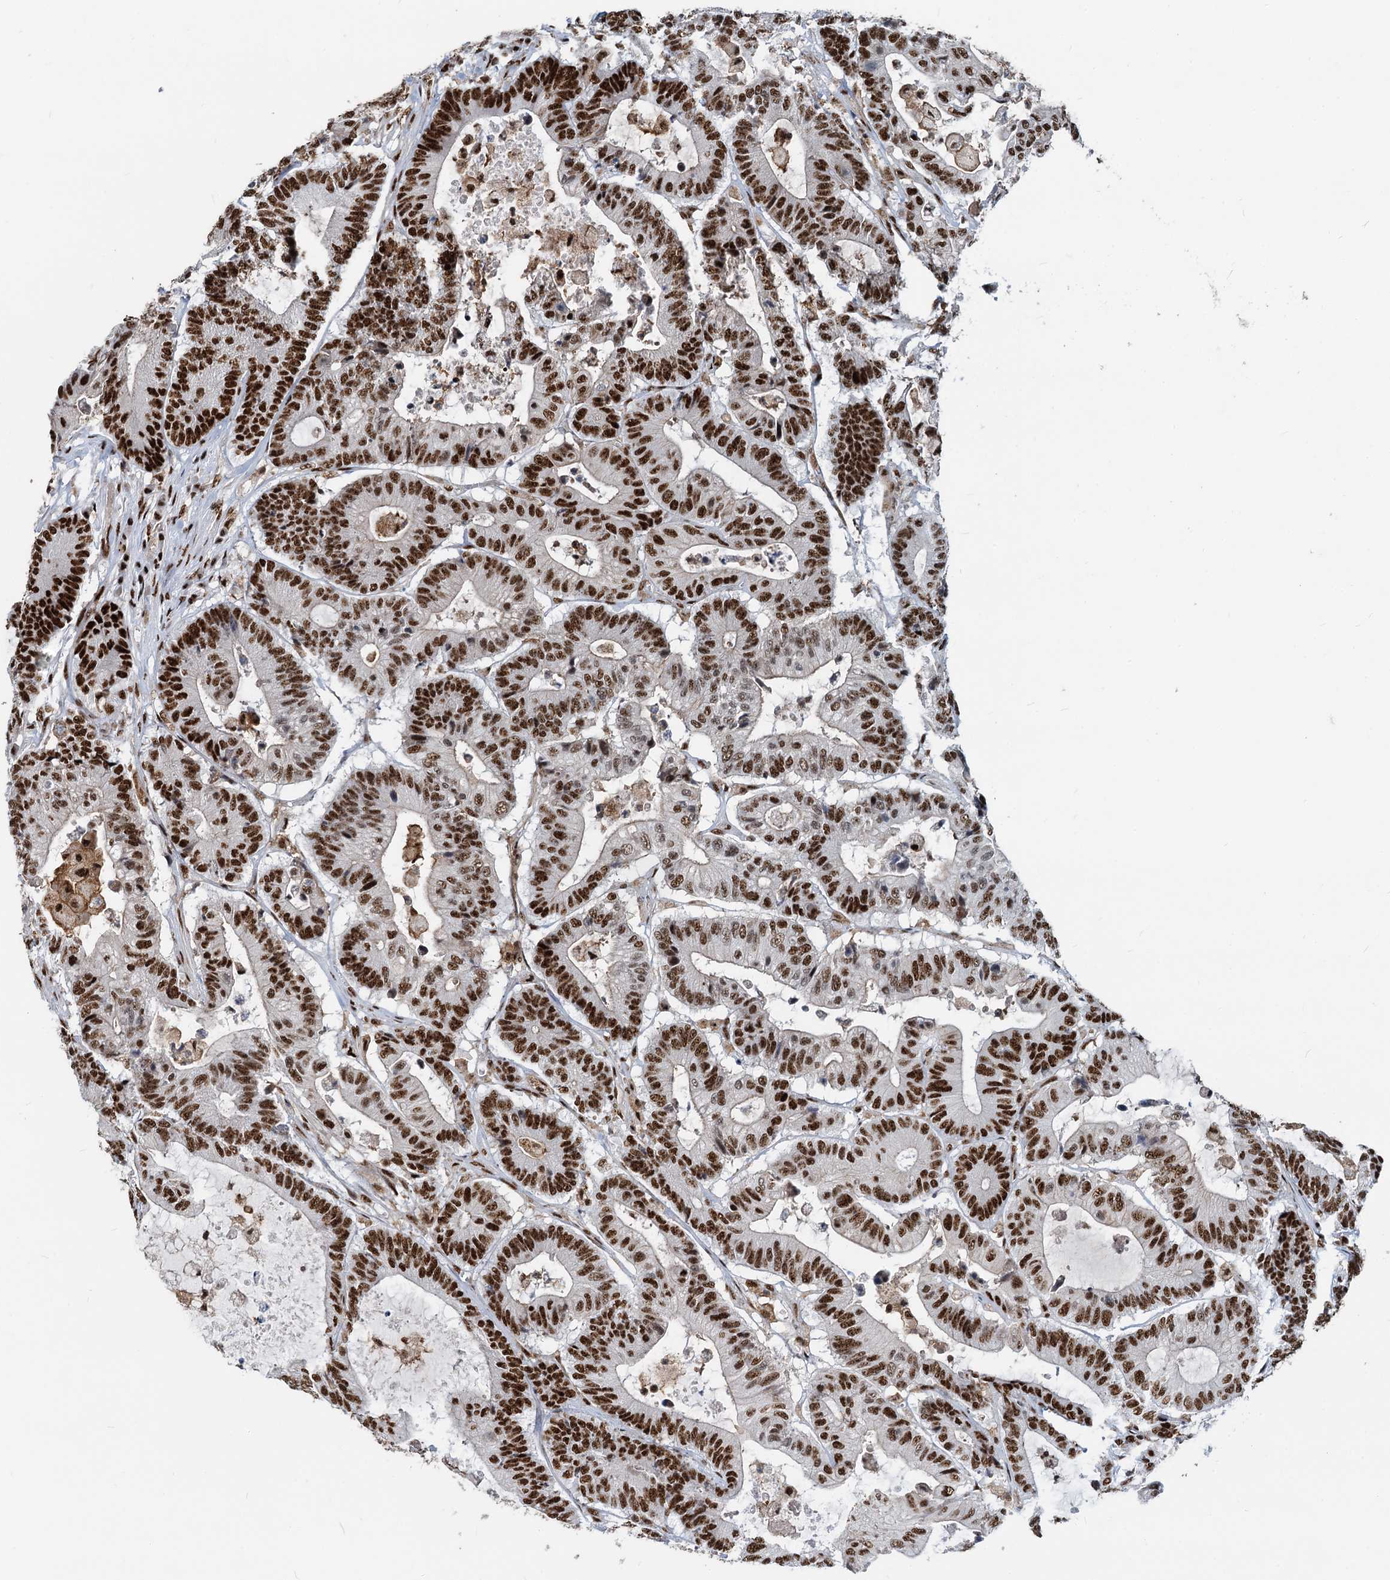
{"staining": {"intensity": "strong", "quantity": ">75%", "location": "nuclear"}, "tissue": "colorectal cancer", "cell_type": "Tumor cells", "image_type": "cancer", "snomed": [{"axis": "morphology", "description": "Adenocarcinoma, NOS"}, {"axis": "topography", "description": "Colon"}], "caption": "Immunohistochemistry staining of adenocarcinoma (colorectal), which displays high levels of strong nuclear staining in about >75% of tumor cells indicating strong nuclear protein staining. The staining was performed using DAB (3,3'-diaminobenzidine) (brown) for protein detection and nuclei were counterstained in hematoxylin (blue).", "gene": "RBM26", "patient": {"sex": "female", "age": 84}}